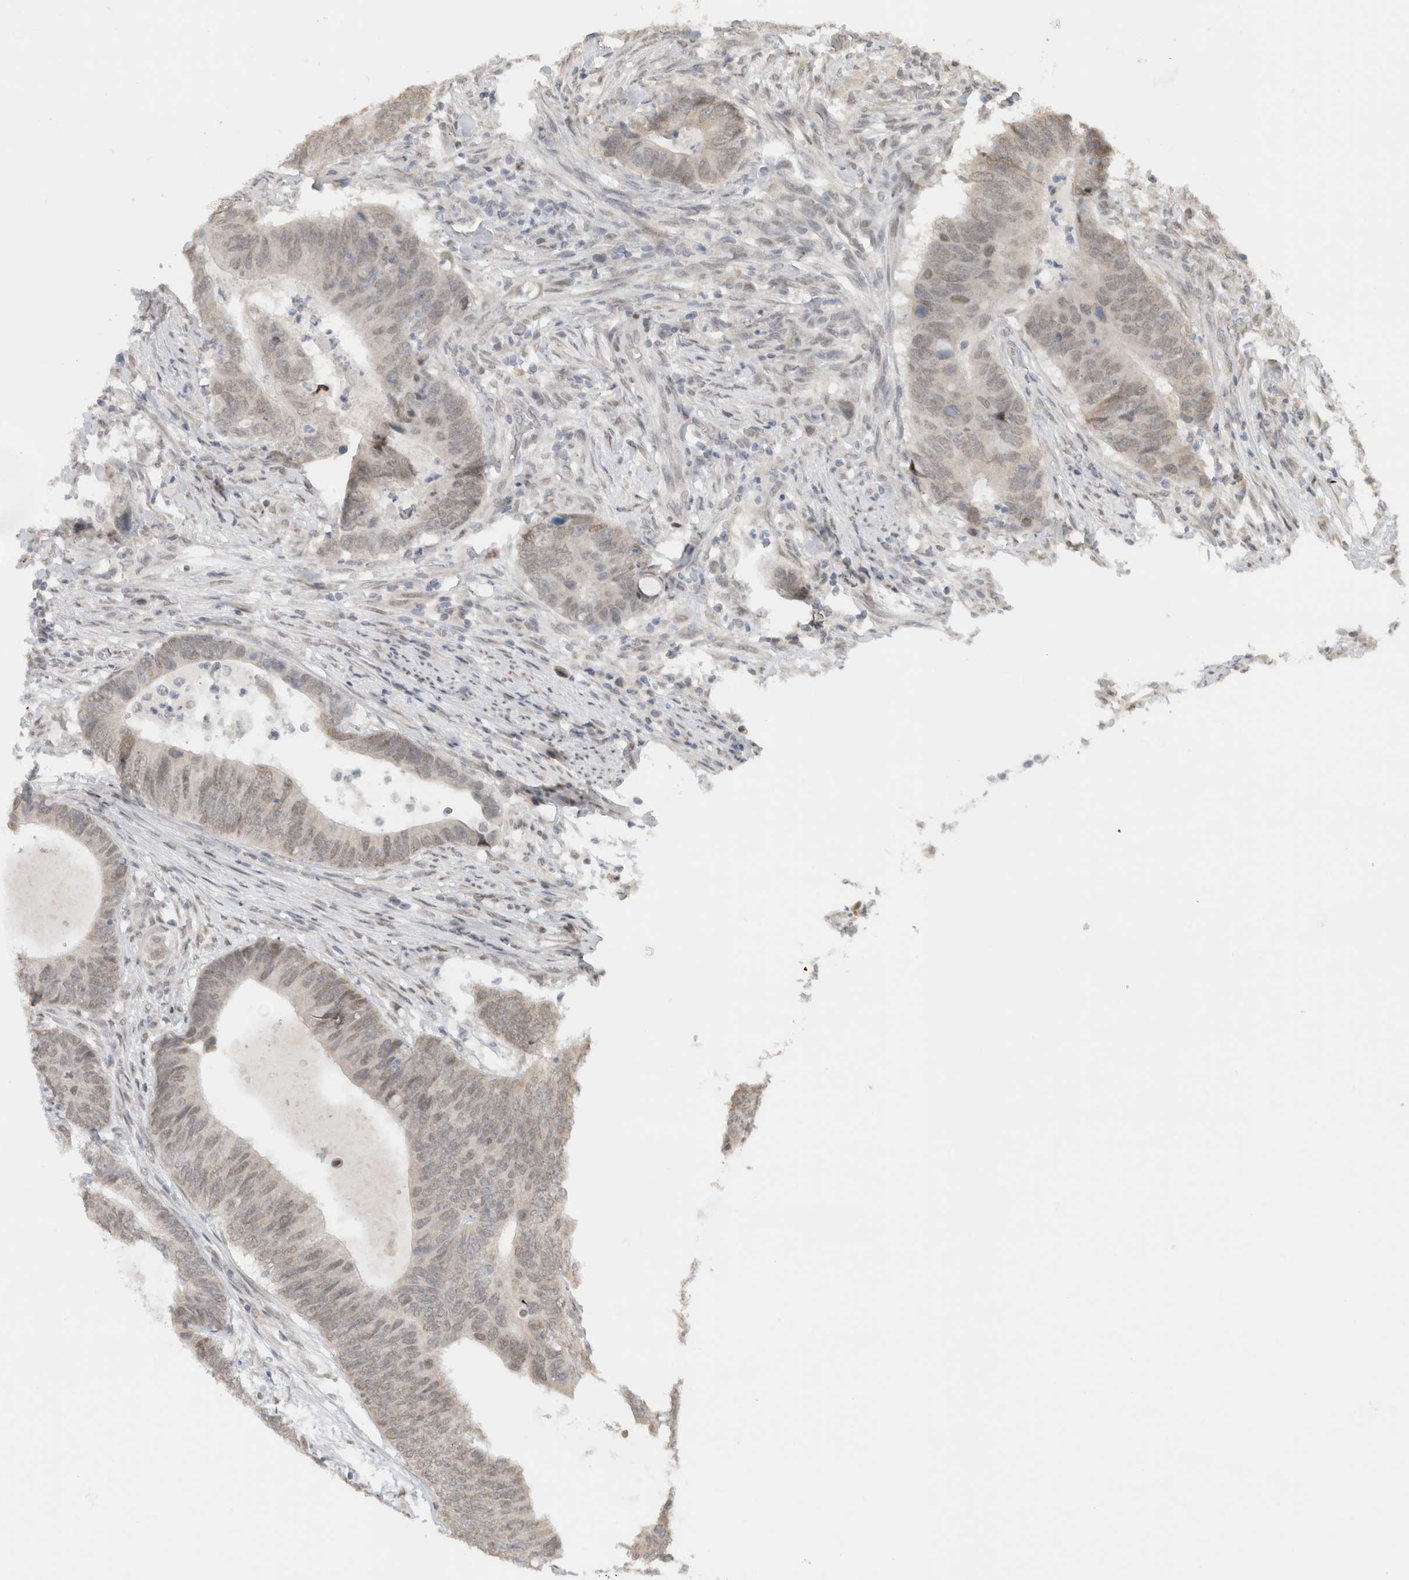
{"staining": {"intensity": "weak", "quantity": ">75%", "location": "nuclear"}, "tissue": "colorectal cancer", "cell_type": "Tumor cells", "image_type": "cancer", "snomed": [{"axis": "morphology", "description": "Adenocarcinoma, NOS"}, {"axis": "topography", "description": "Colon"}], "caption": "IHC of human colorectal cancer reveals low levels of weak nuclear expression in about >75% of tumor cells.", "gene": "HNRNPR", "patient": {"sex": "male", "age": 56}}